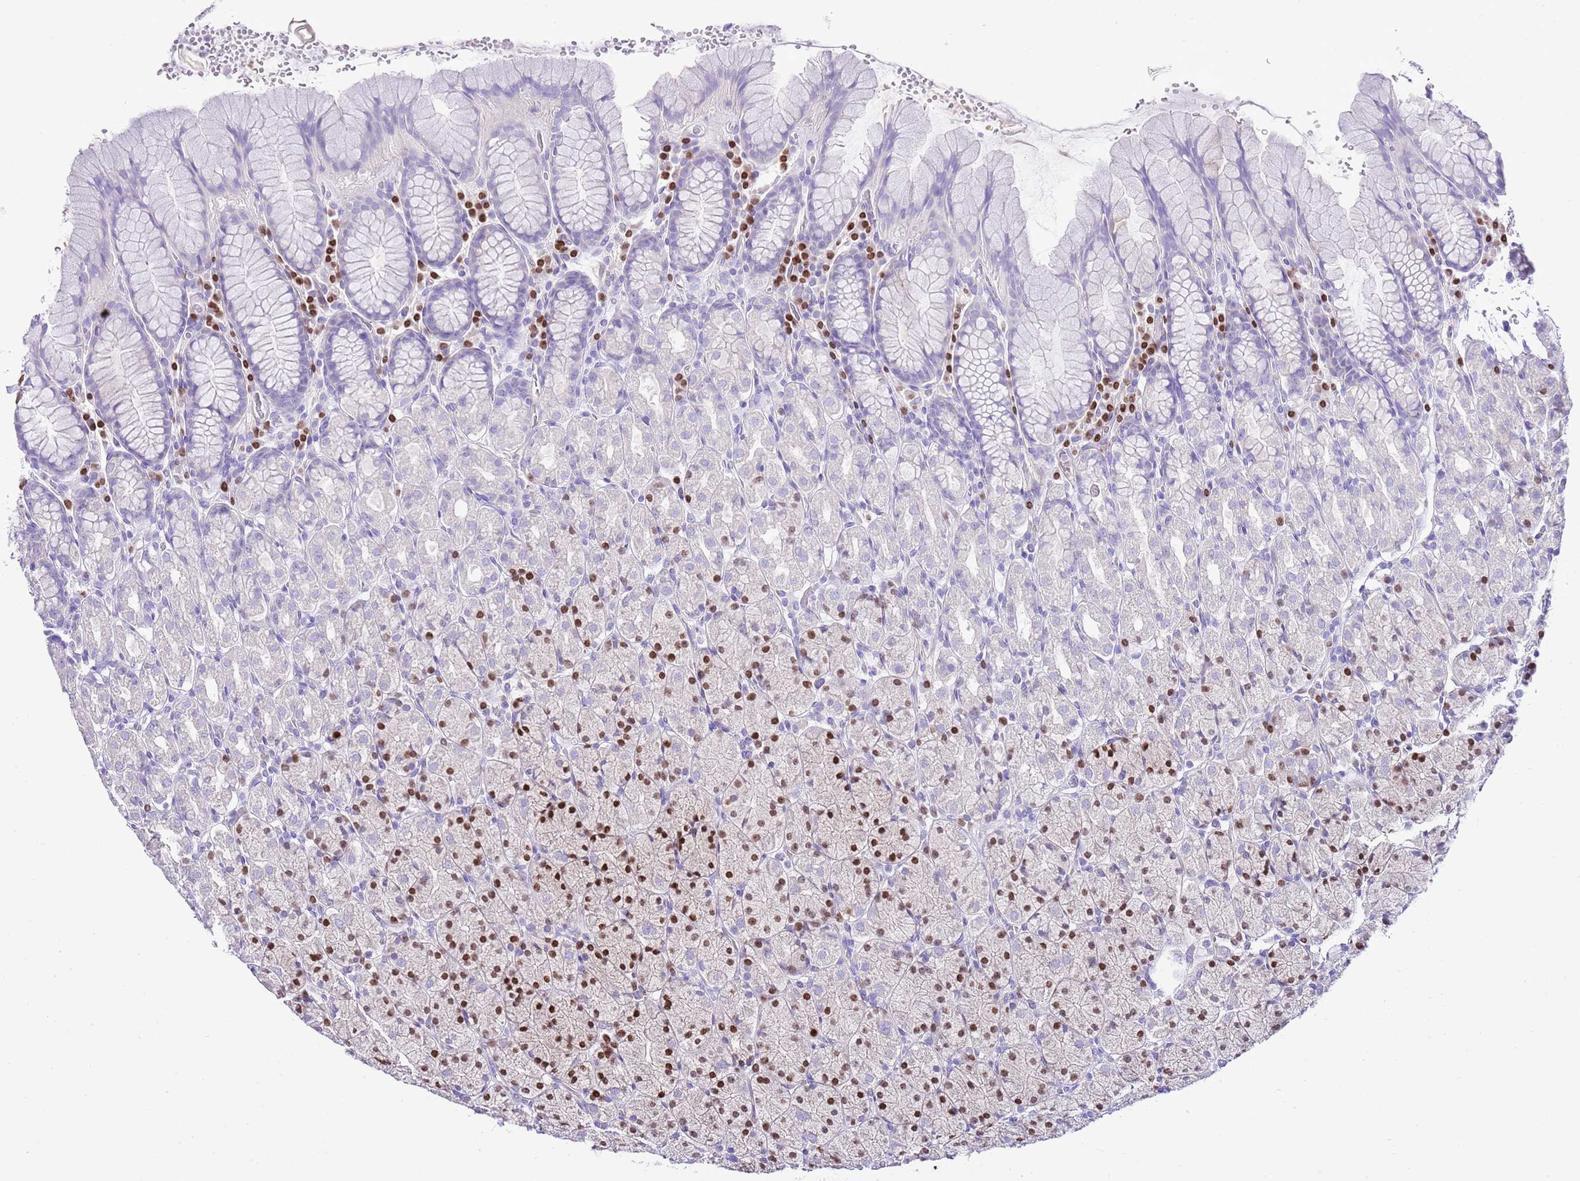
{"staining": {"intensity": "strong", "quantity": "<25%", "location": "nuclear"}, "tissue": "stomach", "cell_type": "Glandular cells", "image_type": "normal", "snomed": [{"axis": "morphology", "description": "Normal tissue, NOS"}, {"axis": "topography", "description": "Stomach, upper"}, {"axis": "topography", "description": "Stomach"}], "caption": "Protein expression analysis of normal stomach displays strong nuclear expression in about <25% of glandular cells. (DAB (3,3'-diaminobenzidine) = brown stain, brightfield microscopy at high magnification).", "gene": "BHLHA15", "patient": {"sex": "male", "age": 62}}